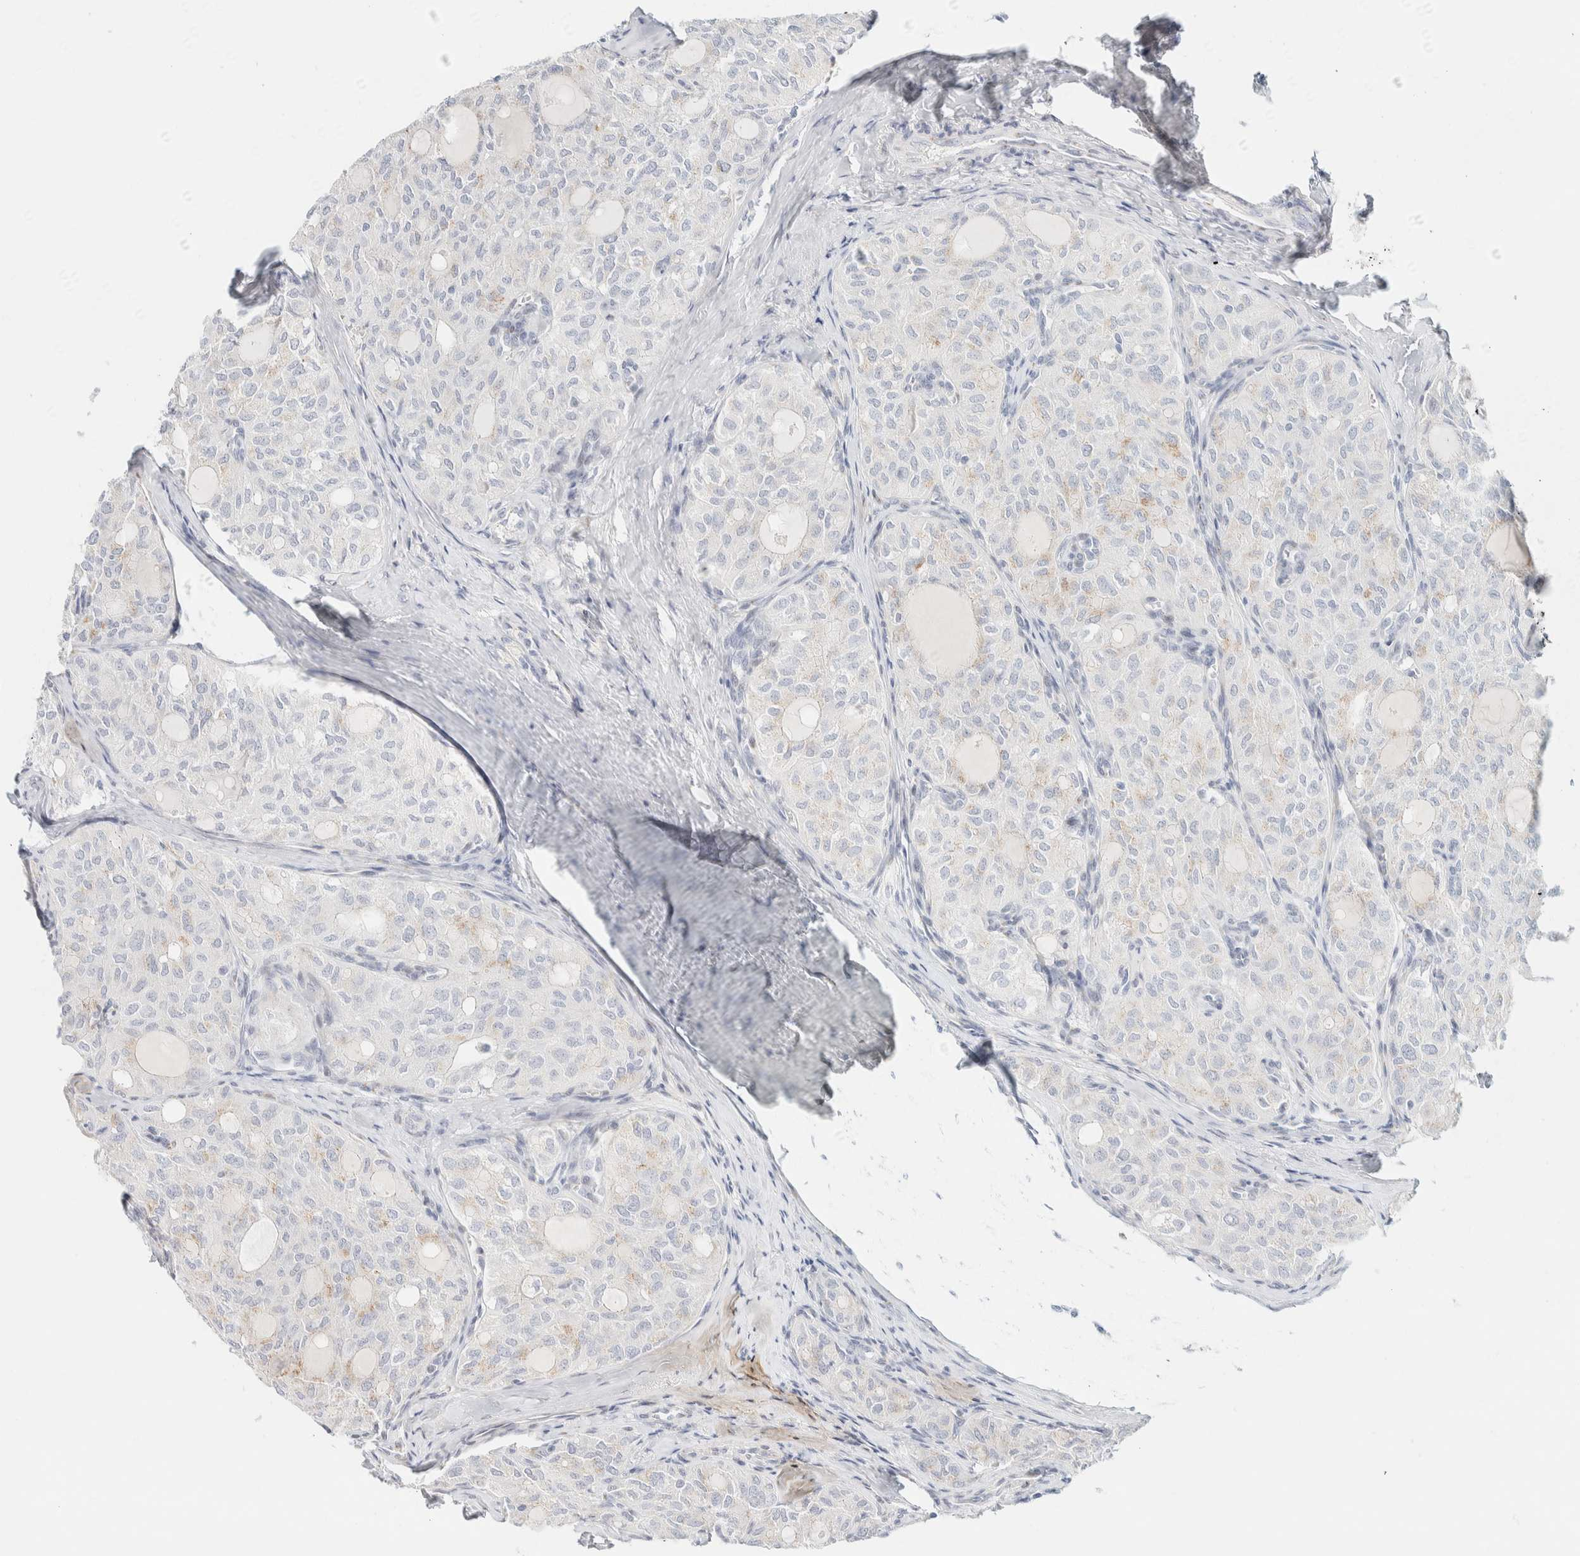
{"staining": {"intensity": "weak", "quantity": "<25%", "location": "cytoplasmic/membranous"}, "tissue": "thyroid cancer", "cell_type": "Tumor cells", "image_type": "cancer", "snomed": [{"axis": "morphology", "description": "Follicular adenoma carcinoma, NOS"}, {"axis": "topography", "description": "Thyroid gland"}], "caption": "IHC of thyroid follicular adenoma carcinoma shows no staining in tumor cells. (Stains: DAB (3,3'-diaminobenzidine) immunohistochemistry (IHC) with hematoxylin counter stain, Microscopy: brightfield microscopy at high magnification).", "gene": "SPNS3", "patient": {"sex": "male", "age": 75}}